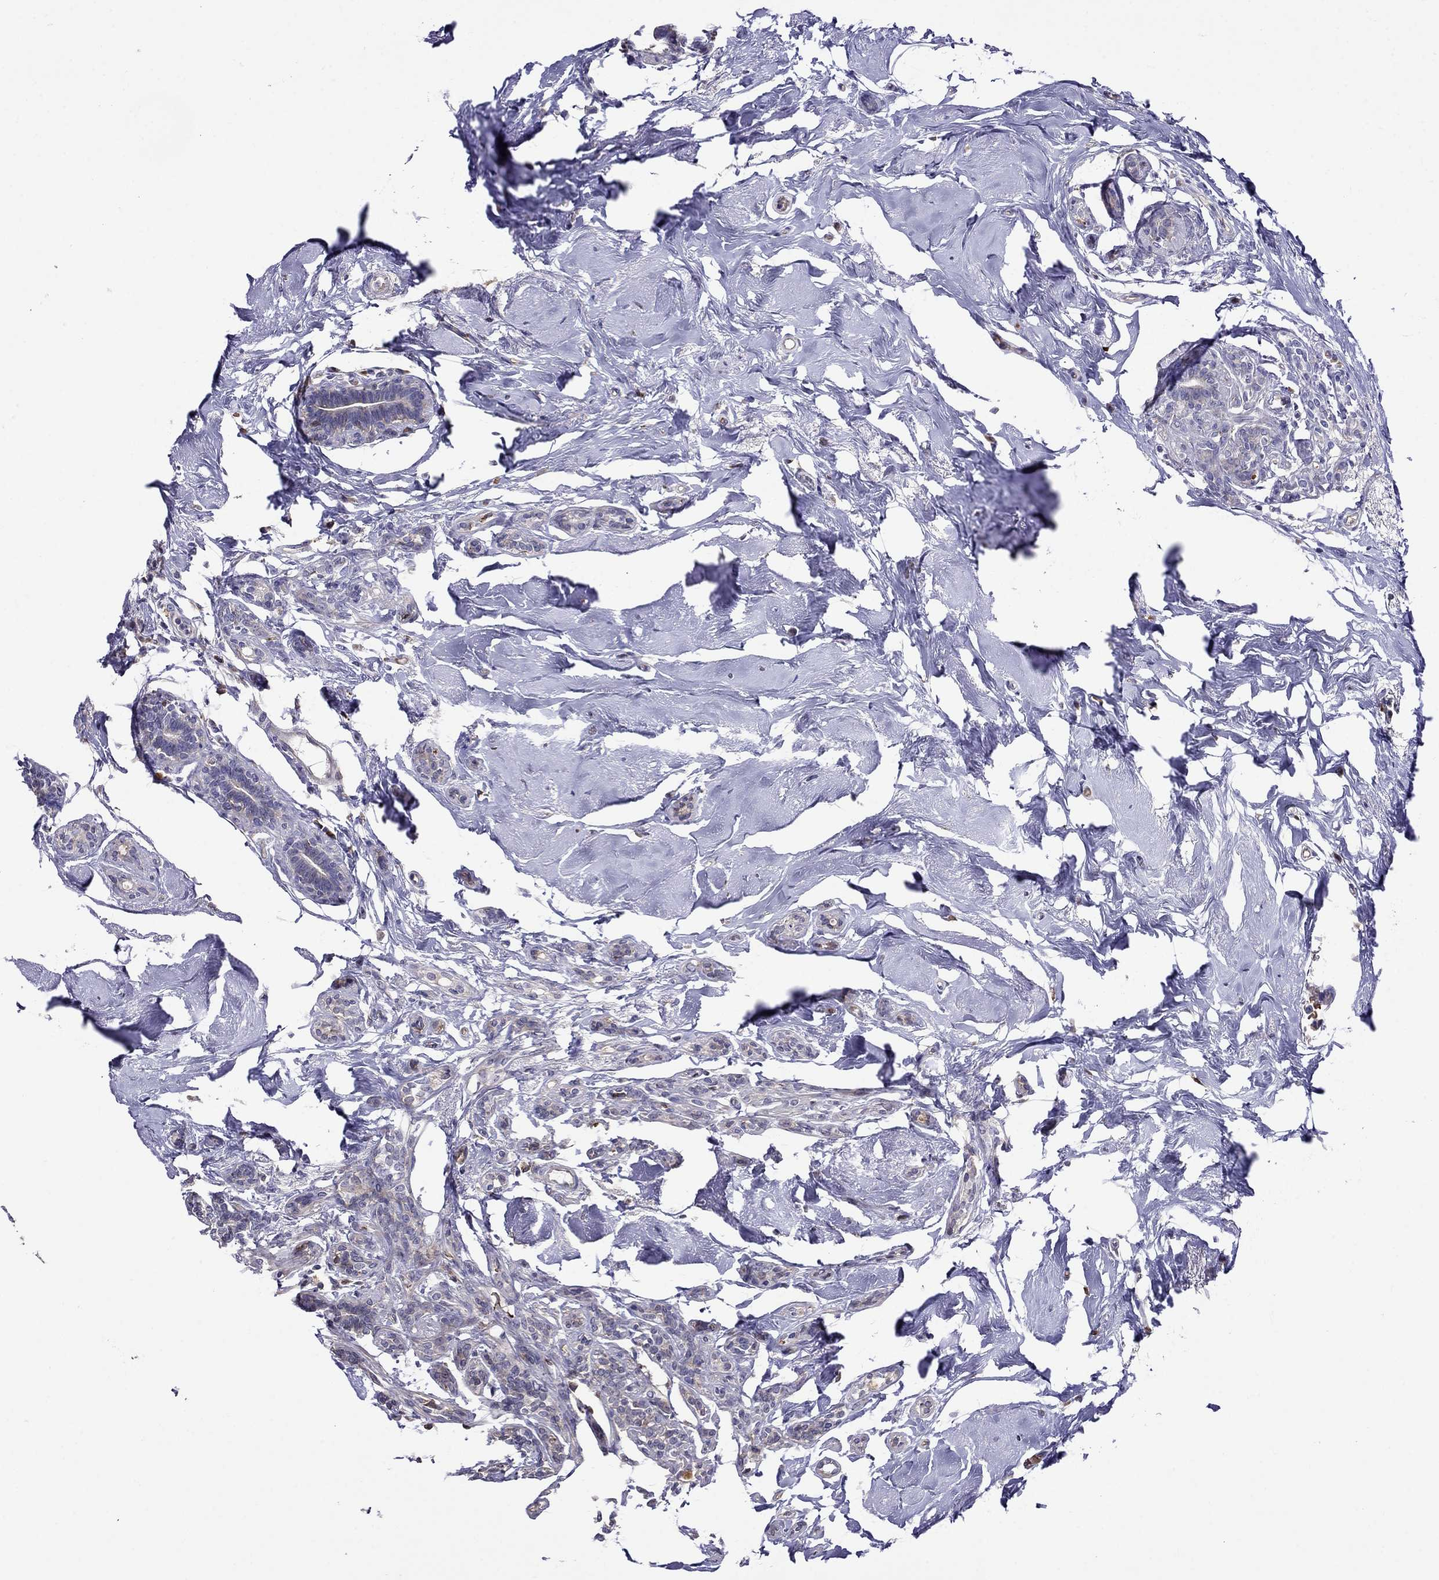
{"staining": {"intensity": "negative", "quantity": "none", "location": "none"}, "tissue": "breast cancer", "cell_type": "Tumor cells", "image_type": "cancer", "snomed": [{"axis": "morphology", "description": "Duct carcinoma"}, {"axis": "topography", "description": "Breast"}], "caption": "A high-resolution image shows IHC staining of breast cancer (intraductal carcinoma), which displays no significant expression in tumor cells.", "gene": "ADAM28", "patient": {"sex": "female", "age": 83}}